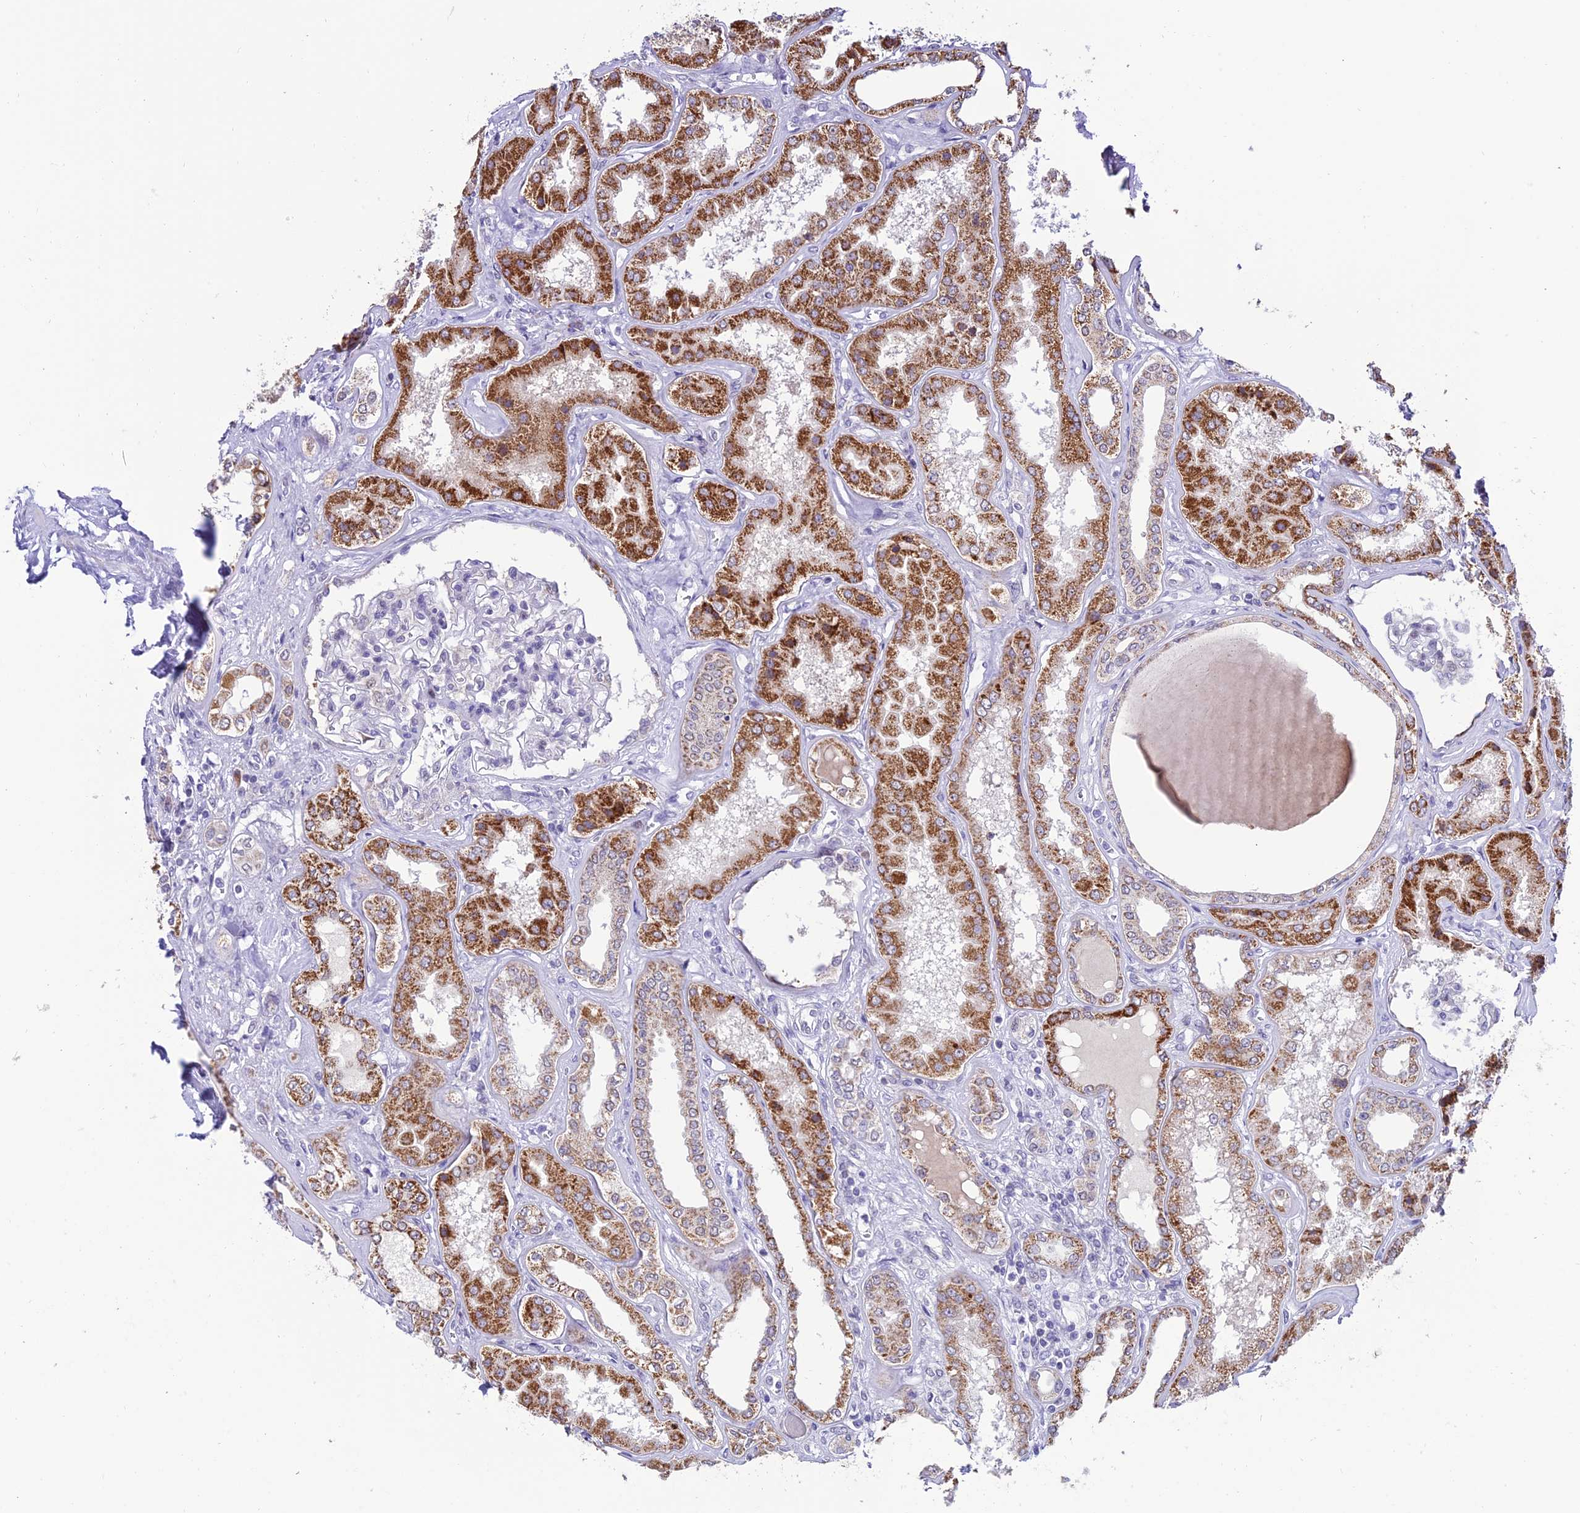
{"staining": {"intensity": "negative", "quantity": "none", "location": "none"}, "tissue": "kidney", "cell_type": "Cells in glomeruli", "image_type": "normal", "snomed": [{"axis": "morphology", "description": "Normal tissue, NOS"}, {"axis": "topography", "description": "Kidney"}], "caption": "Immunohistochemistry micrograph of benign kidney: kidney stained with DAB reveals no significant protein positivity in cells in glomeruli. Nuclei are stained in blue.", "gene": "SLC10A1", "patient": {"sex": "female", "age": 56}}